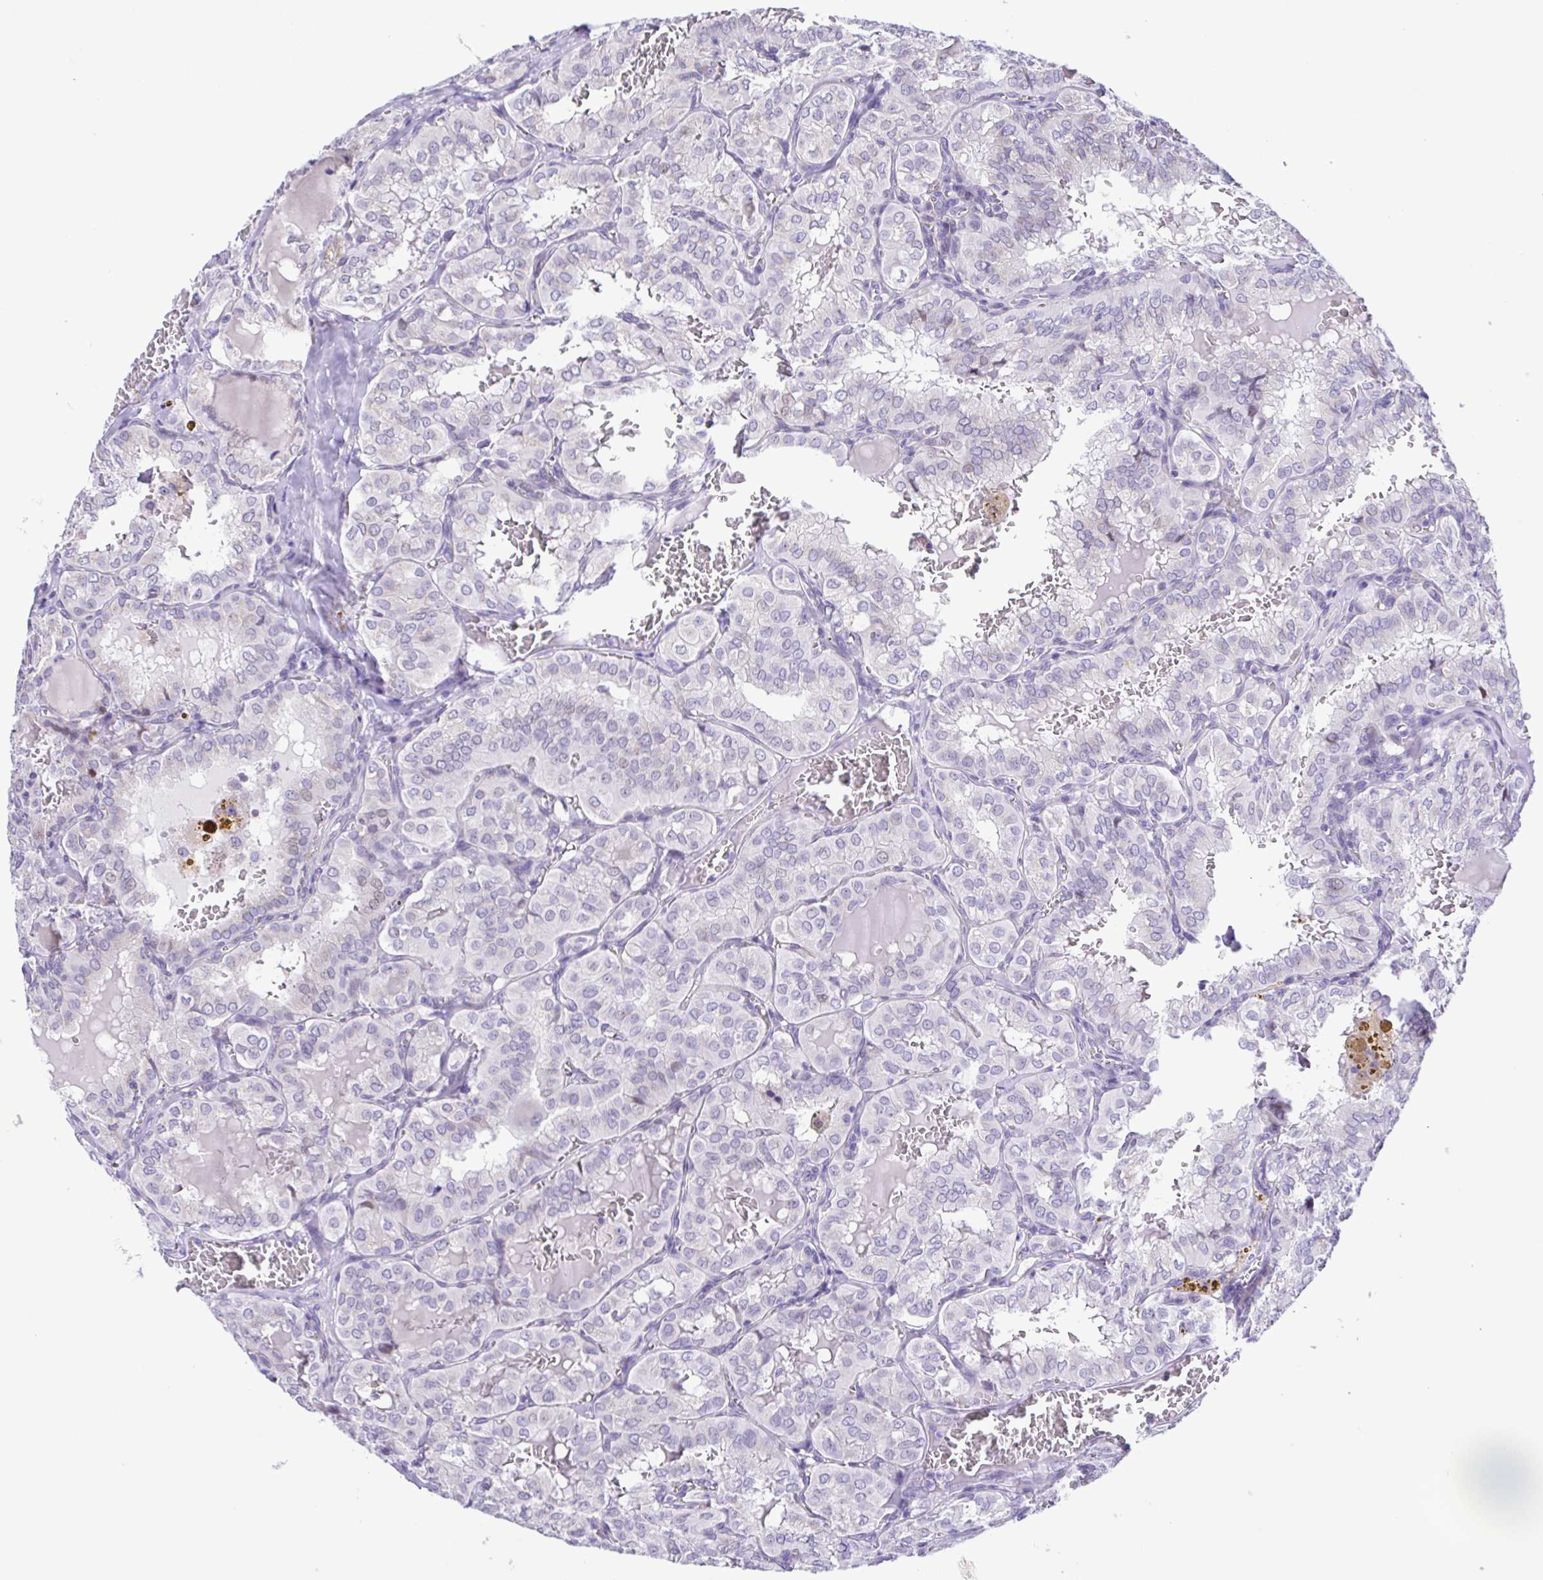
{"staining": {"intensity": "negative", "quantity": "none", "location": "none"}, "tissue": "thyroid cancer", "cell_type": "Tumor cells", "image_type": "cancer", "snomed": [{"axis": "morphology", "description": "Papillary adenocarcinoma, NOS"}, {"axis": "topography", "description": "Thyroid gland"}], "caption": "Immunohistochemistry (IHC) histopathology image of neoplastic tissue: thyroid cancer stained with DAB (3,3'-diaminobenzidine) demonstrates no significant protein staining in tumor cells.", "gene": "TGM3", "patient": {"sex": "male", "age": 20}}